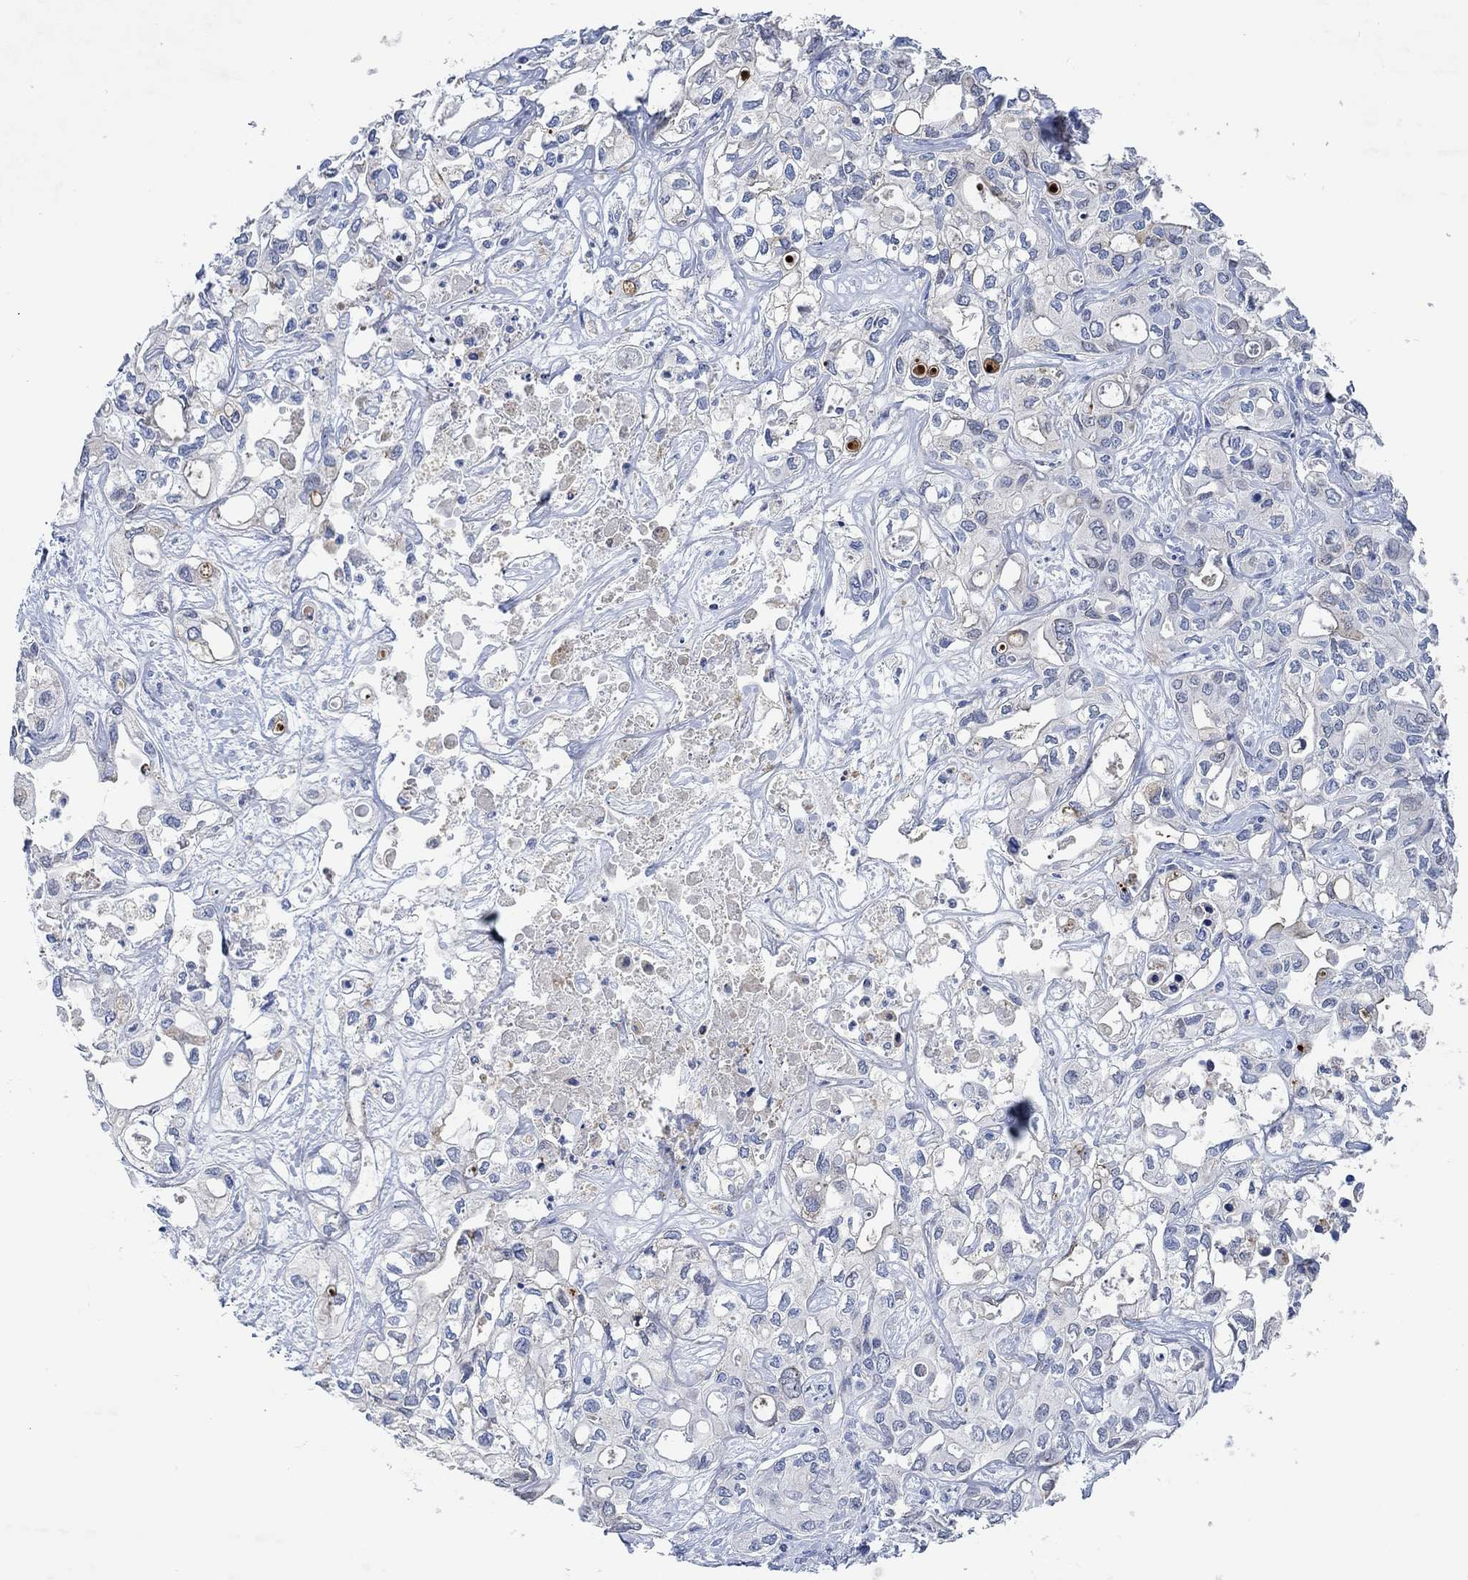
{"staining": {"intensity": "negative", "quantity": "none", "location": "none"}, "tissue": "liver cancer", "cell_type": "Tumor cells", "image_type": "cancer", "snomed": [{"axis": "morphology", "description": "Cholangiocarcinoma"}, {"axis": "topography", "description": "Liver"}], "caption": "An immunohistochemistry (IHC) image of liver cancer (cholangiocarcinoma) is shown. There is no staining in tumor cells of liver cancer (cholangiocarcinoma).", "gene": "PPP1R17", "patient": {"sex": "female", "age": 64}}